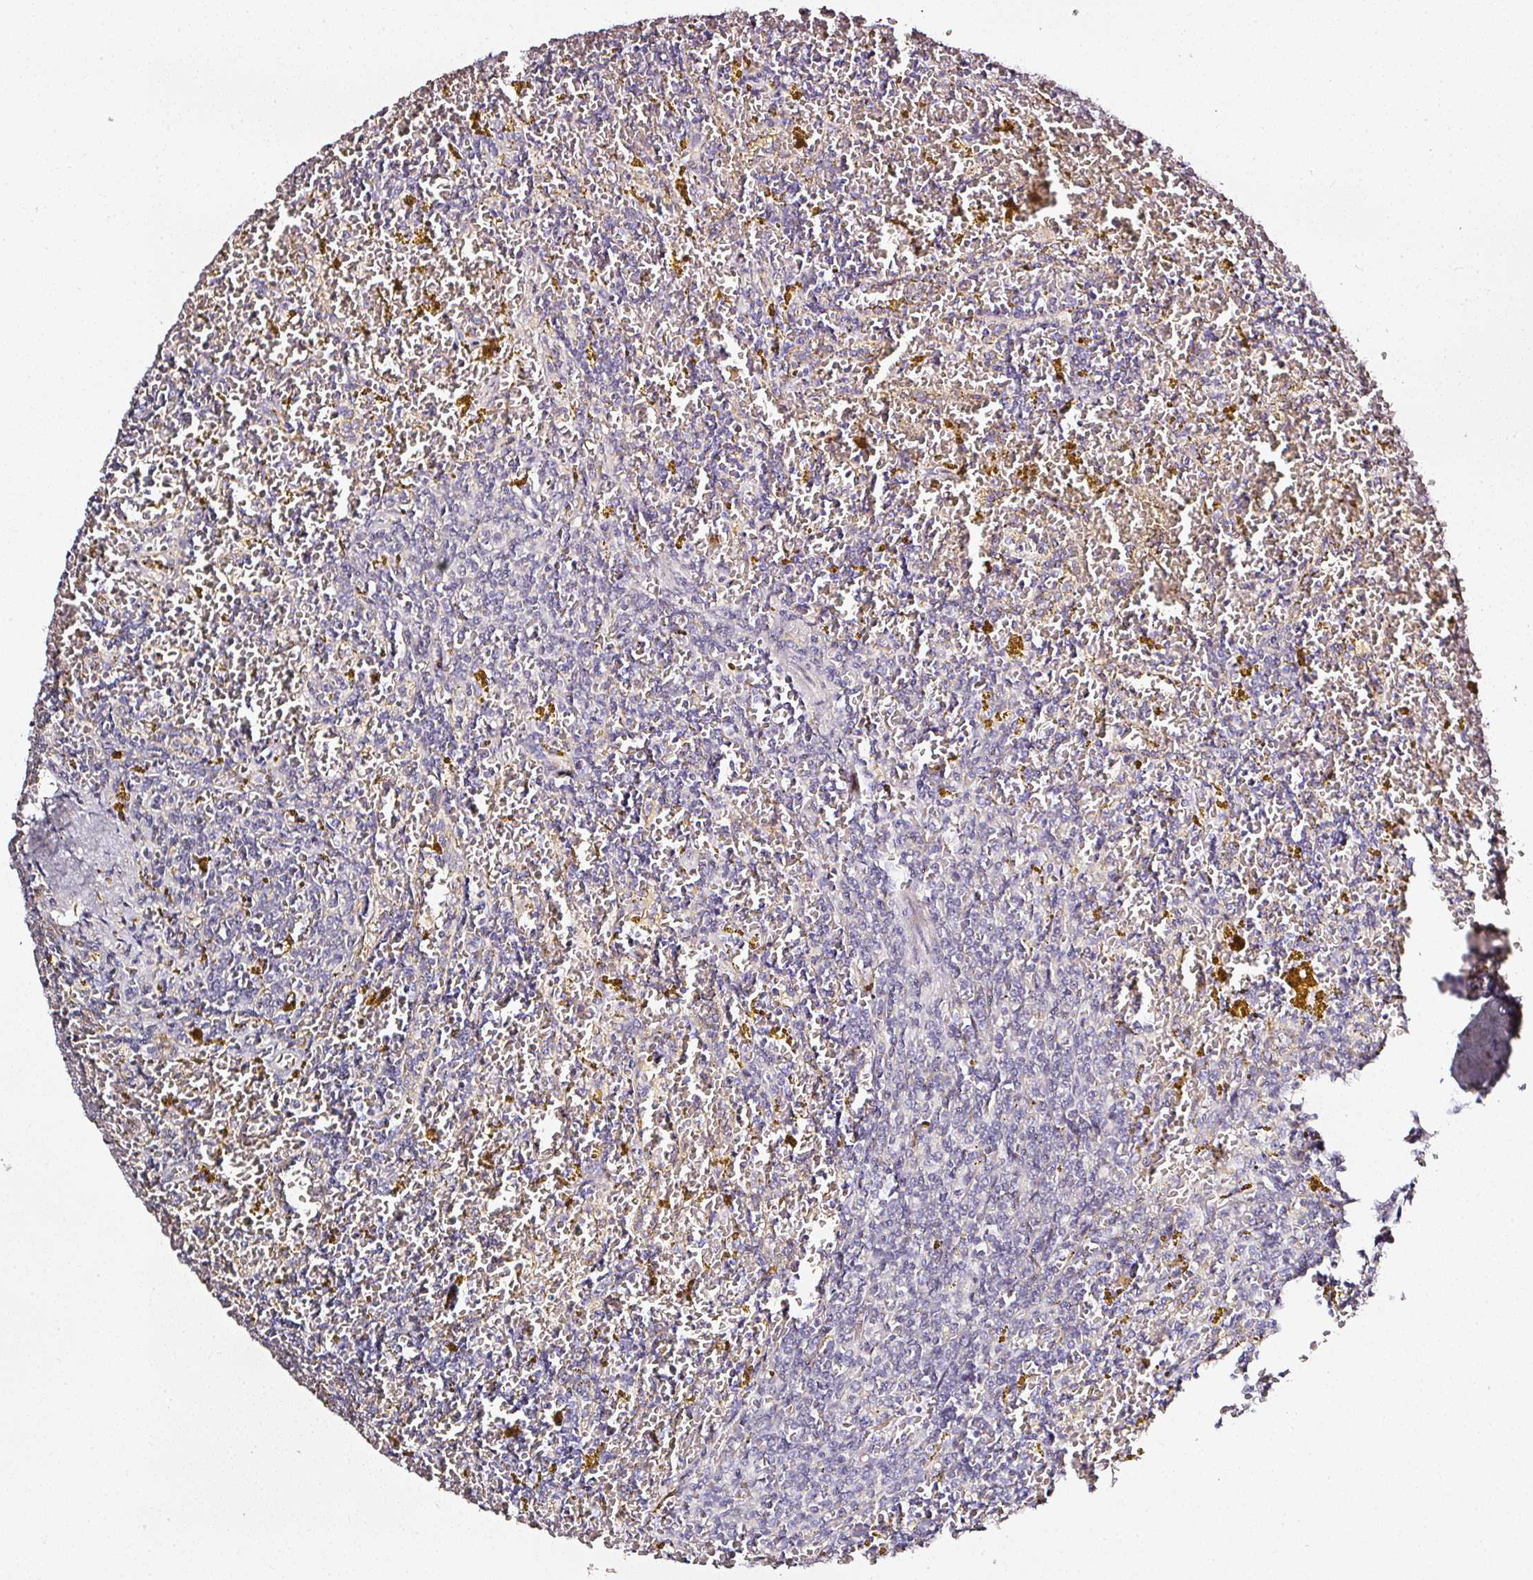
{"staining": {"intensity": "negative", "quantity": "none", "location": "none"}, "tissue": "lymphoma", "cell_type": "Tumor cells", "image_type": "cancer", "snomed": [{"axis": "morphology", "description": "Malignant lymphoma, non-Hodgkin's type, Low grade"}, {"axis": "topography", "description": "Spleen"}, {"axis": "topography", "description": "Lymph node"}], "caption": "There is no significant positivity in tumor cells of malignant lymphoma, non-Hodgkin's type (low-grade). The staining was performed using DAB to visualize the protein expression in brown, while the nuclei were stained in blue with hematoxylin (Magnification: 20x).", "gene": "NTRK1", "patient": {"sex": "female", "age": 66}}